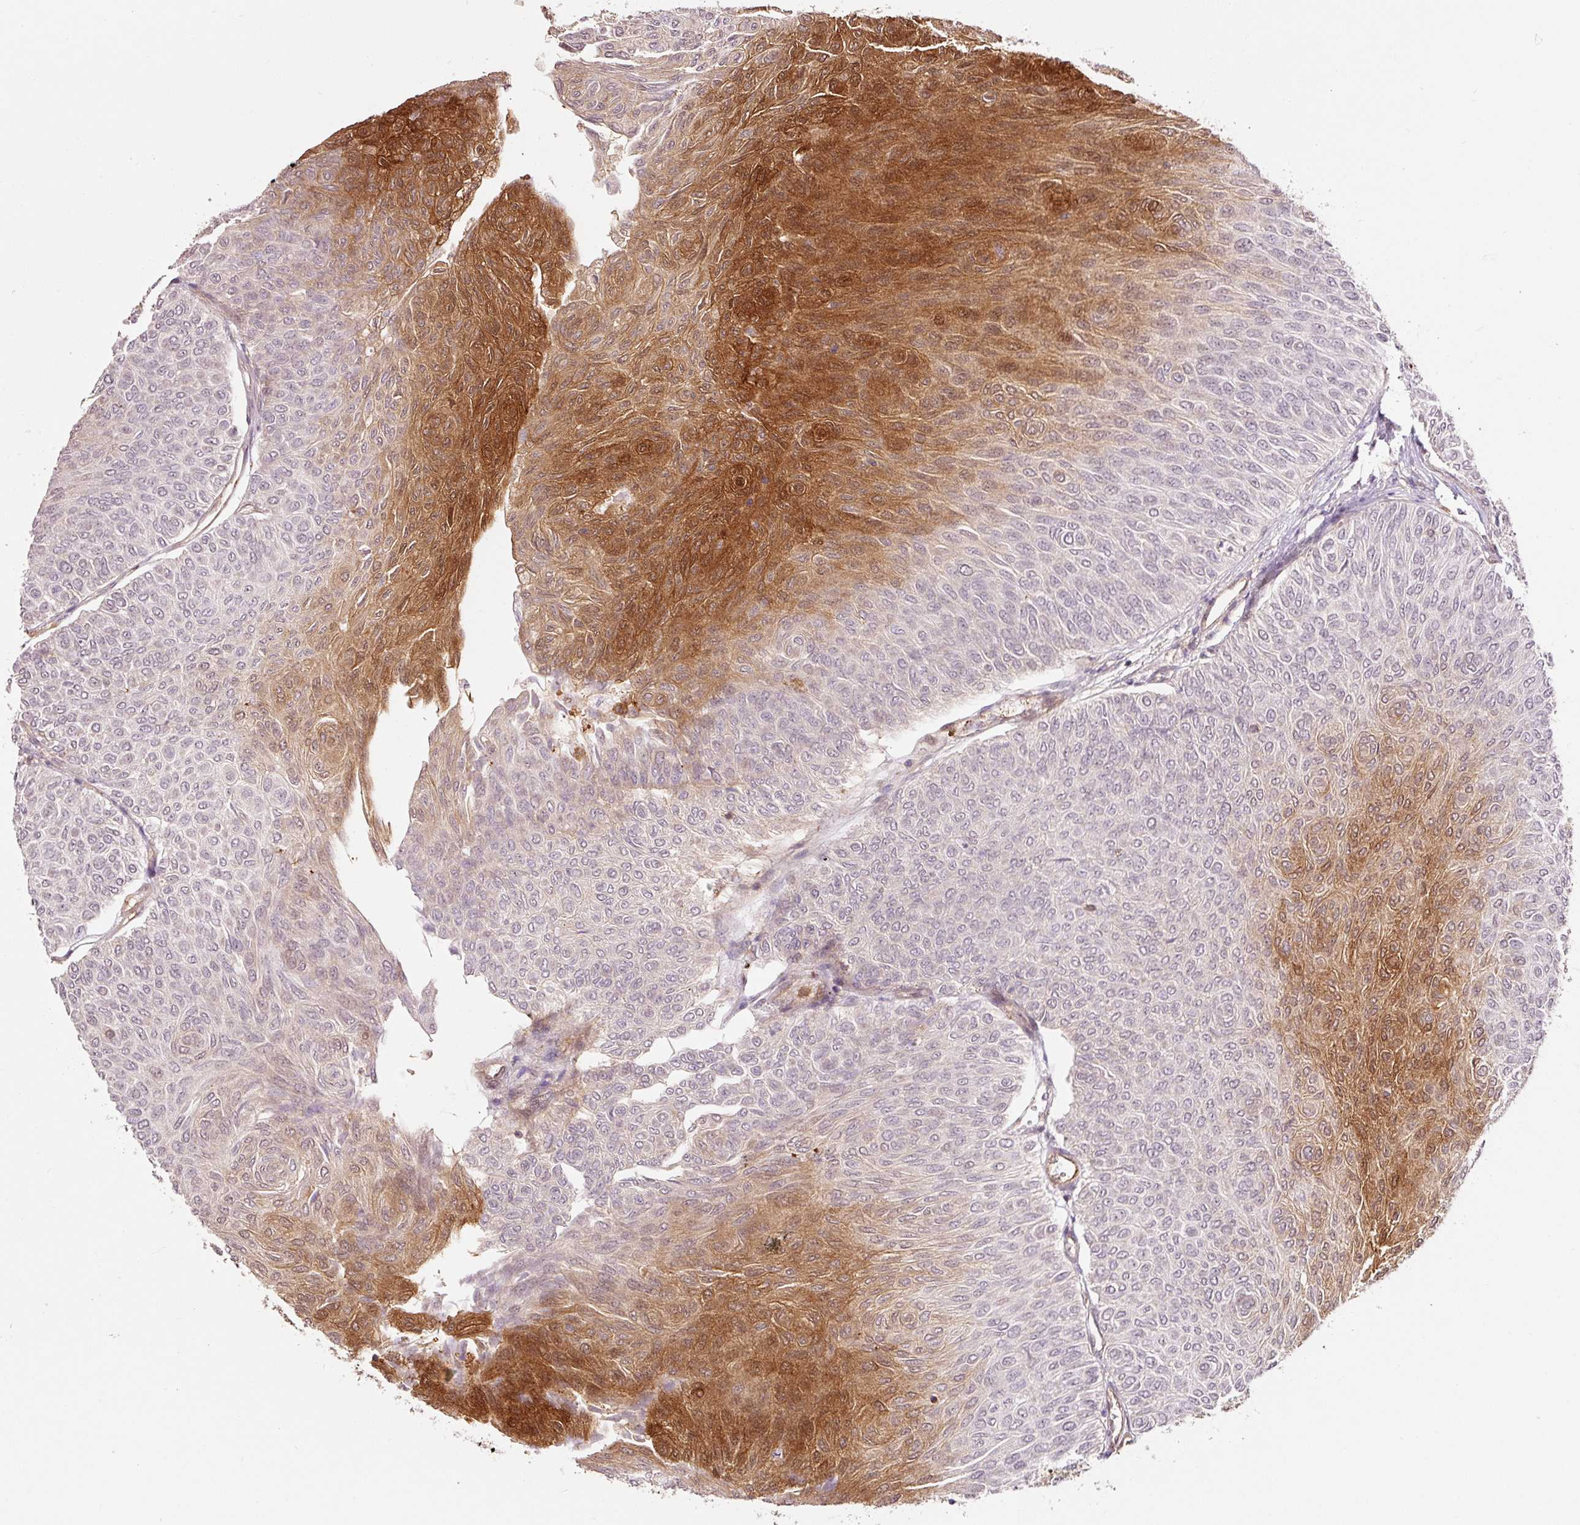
{"staining": {"intensity": "strong", "quantity": "25%-75%", "location": "cytoplasmic/membranous,nuclear"}, "tissue": "urothelial cancer", "cell_type": "Tumor cells", "image_type": "cancer", "snomed": [{"axis": "morphology", "description": "Urothelial carcinoma, Low grade"}, {"axis": "topography", "description": "Urinary bladder"}], "caption": "IHC of human low-grade urothelial carcinoma reveals high levels of strong cytoplasmic/membranous and nuclear staining in approximately 25%-75% of tumor cells. (DAB (3,3'-diaminobenzidine) = brown stain, brightfield microscopy at high magnification).", "gene": "FBXL14", "patient": {"sex": "male", "age": 78}}